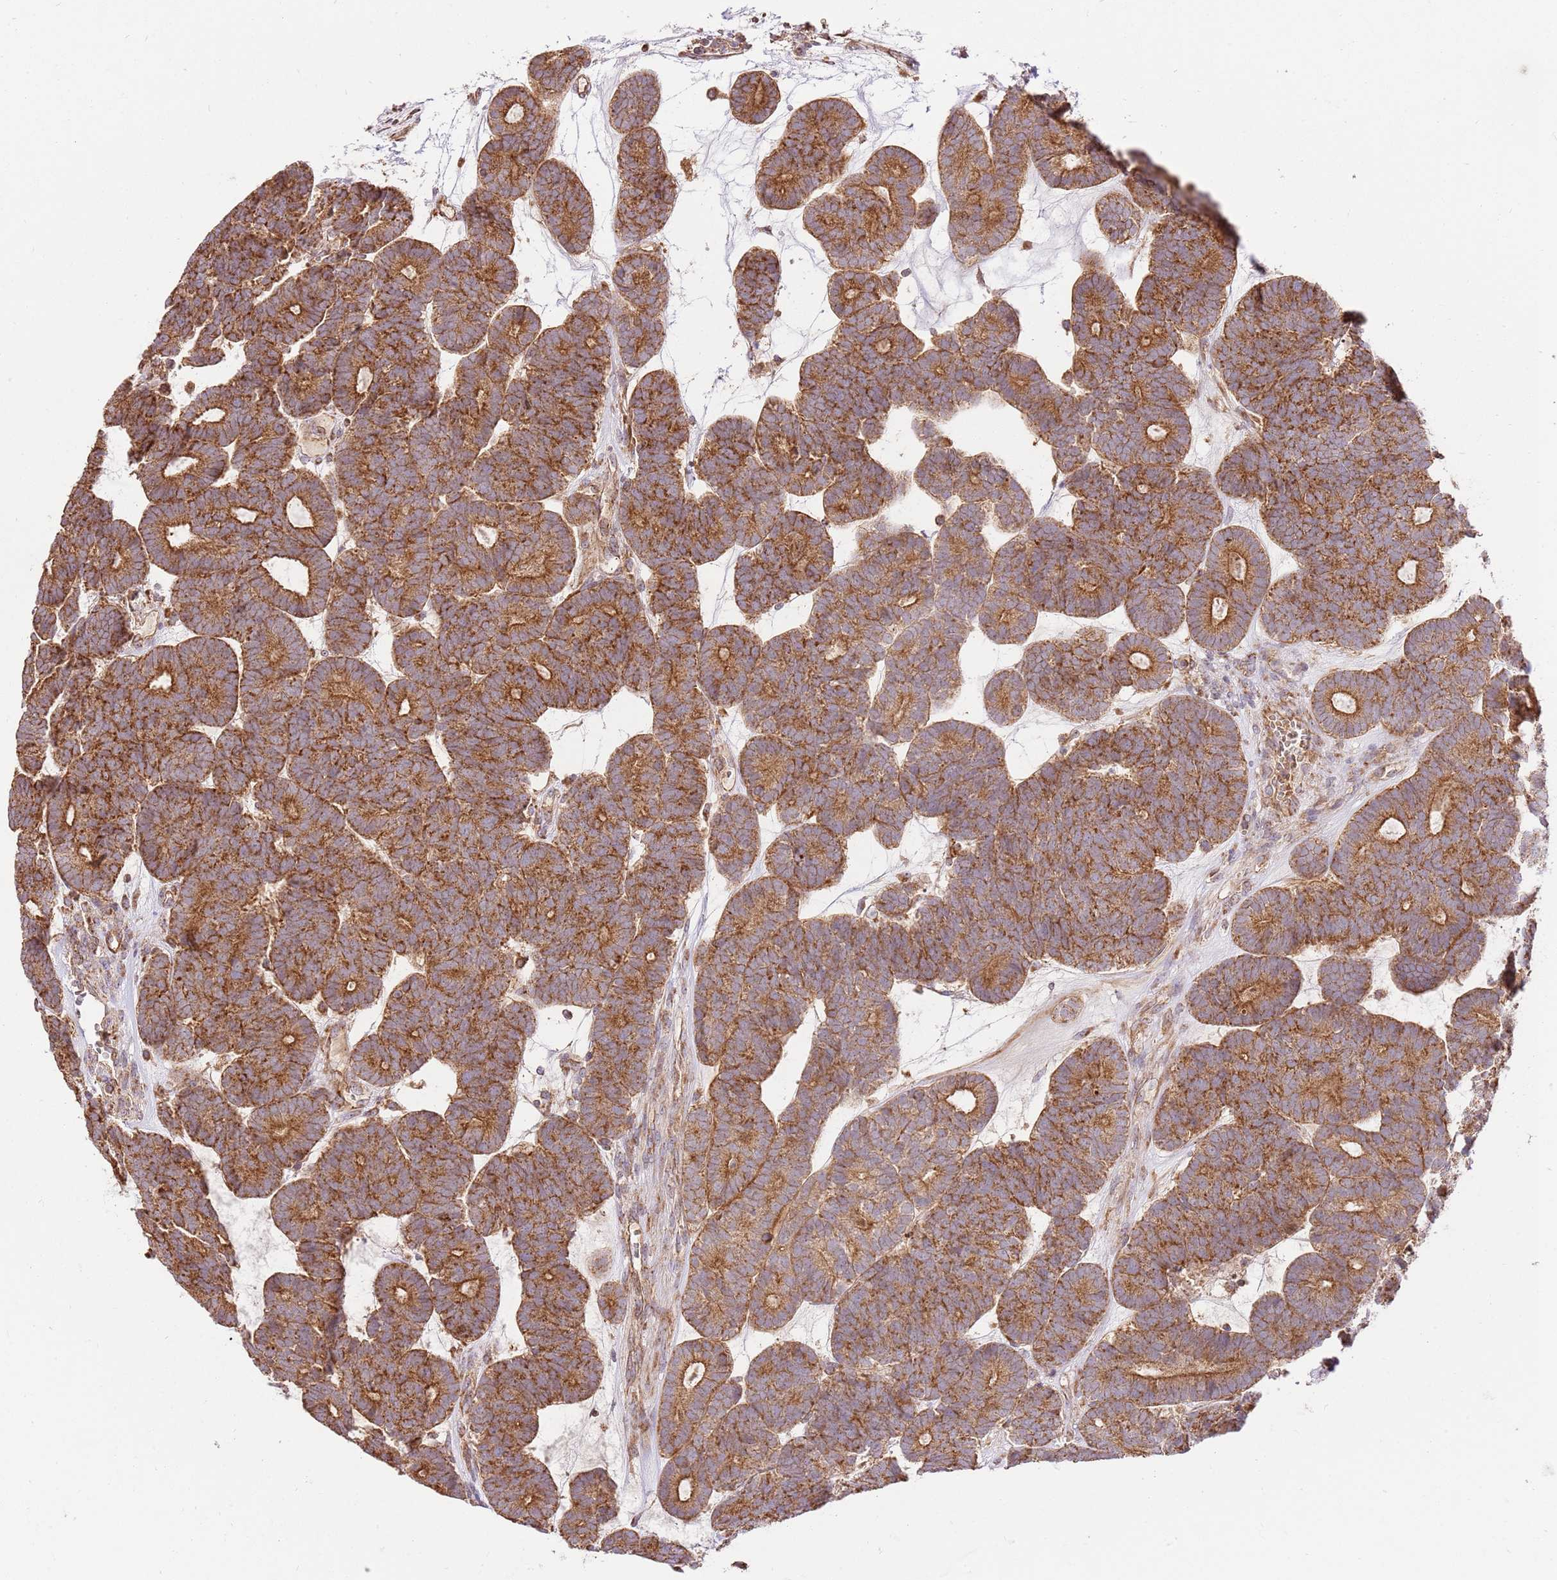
{"staining": {"intensity": "strong", "quantity": ">75%", "location": "cytoplasmic/membranous"}, "tissue": "head and neck cancer", "cell_type": "Tumor cells", "image_type": "cancer", "snomed": [{"axis": "morphology", "description": "Adenocarcinoma, NOS"}, {"axis": "topography", "description": "Head-Neck"}], "caption": "Tumor cells reveal high levels of strong cytoplasmic/membranous expression in about >75% of cells in human head and neck cancer (adenocarcinoma).", "gene": "SPATA2L", "patient": {"sex": "female", "age": 81}}